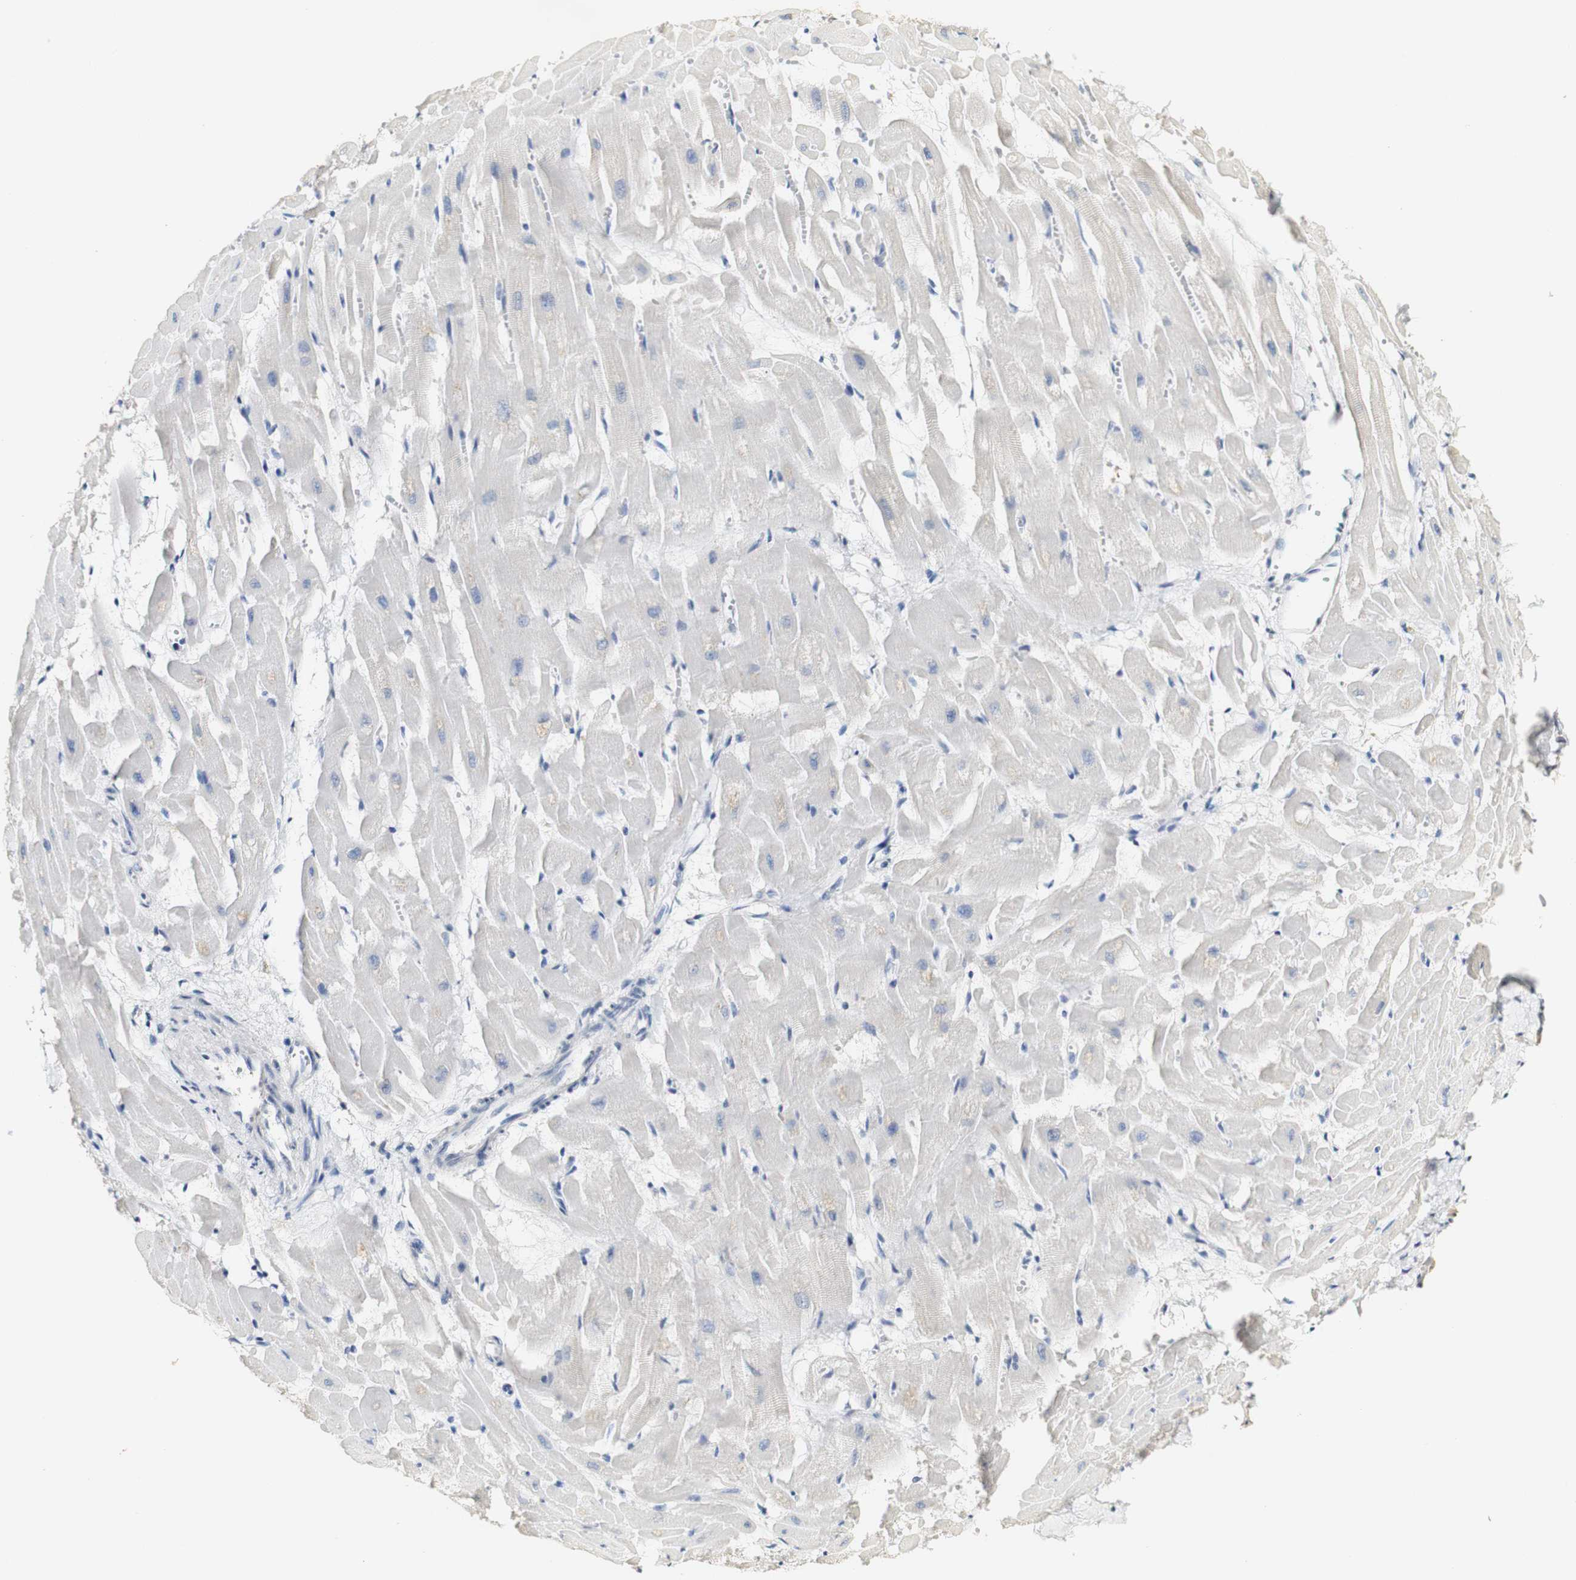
{"staining": {"intensity": "weak", "quantity": "<25%", "location": "cytoplasmic/membranous"}, "tissue": "heart muscle", "cell_type": "Cardiomyocytes", "image_type": "normal", "snomed": [{"axis": "morphology", "description": "Normal tissue, NOS"}, {"axis": "topography", "description": "Heart"}], "caption": "This is a micrograph of immunohistochemistry (IHC) staining of normal heart muscle, which shows no positivity in cardiomyocytes. The staining was performed using DAB to visualize the protein expression in brown, while the nuclei were stained in blue with hematoxylin (Magnification: 20x).", "gene": "FMO3", "patient": {"sex": "female", "age": 19}}